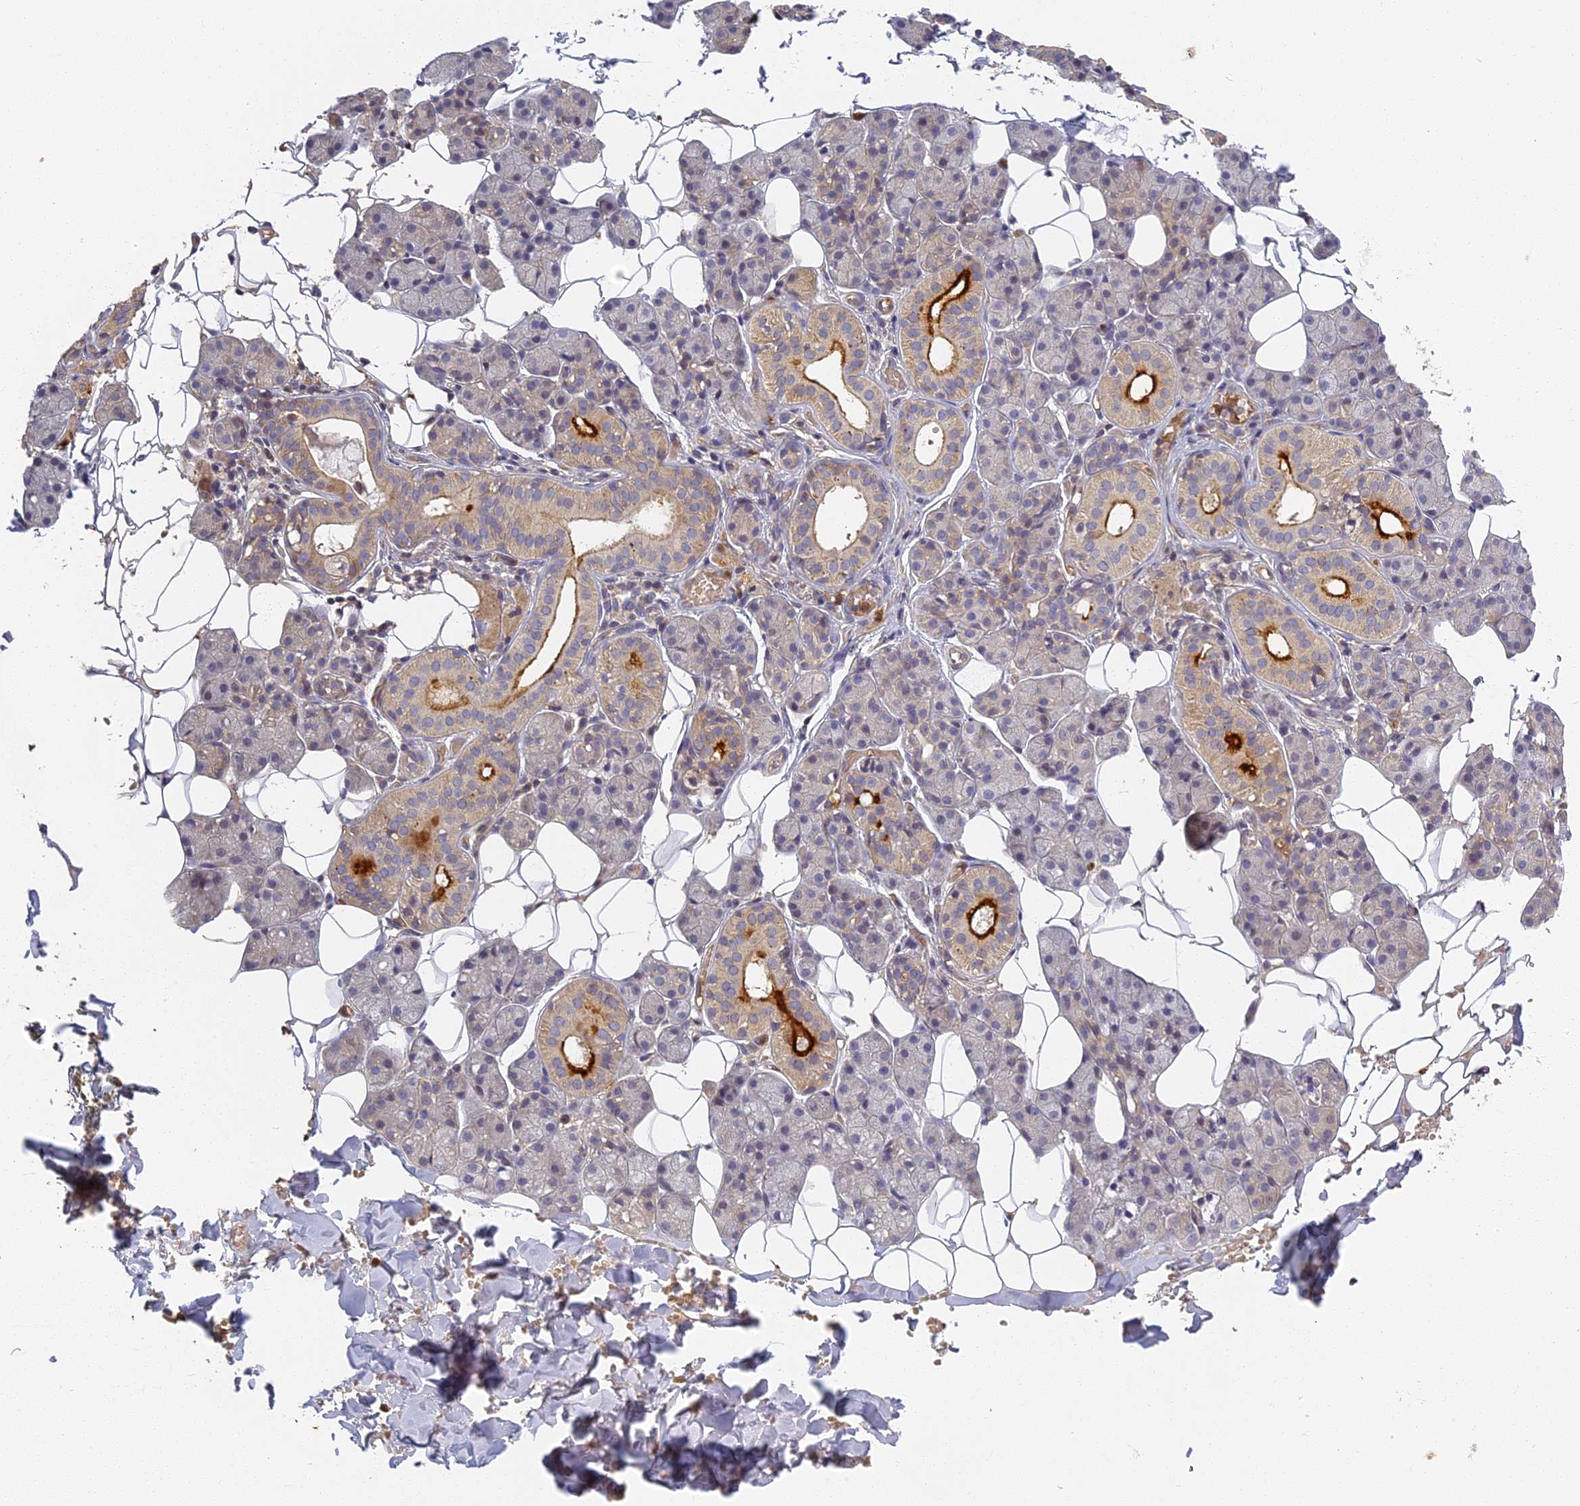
{"staining": {"intensity": "strong", "quantity": "<25%", "location": "cytoplasmic/membranous"}, "tissue": "salivary gland", "cell_type": "Glandular cells", "image_type": "normal", "snomed": [{"axis": "morphology", "description": "Normal tissue, NOS"}, {"axis": "topography", "description": "Salivary gland"}], "caption": "Brown immunohistochemical staining in normal salivary gland exhibits strong cytoplasmic/membranous expression in about <25% of glandular cells. (Brightfield microscopy of DAB IHC at high magnification).", "gene": "AP4E1", "patient": {"sex": "female", "age": 33}}